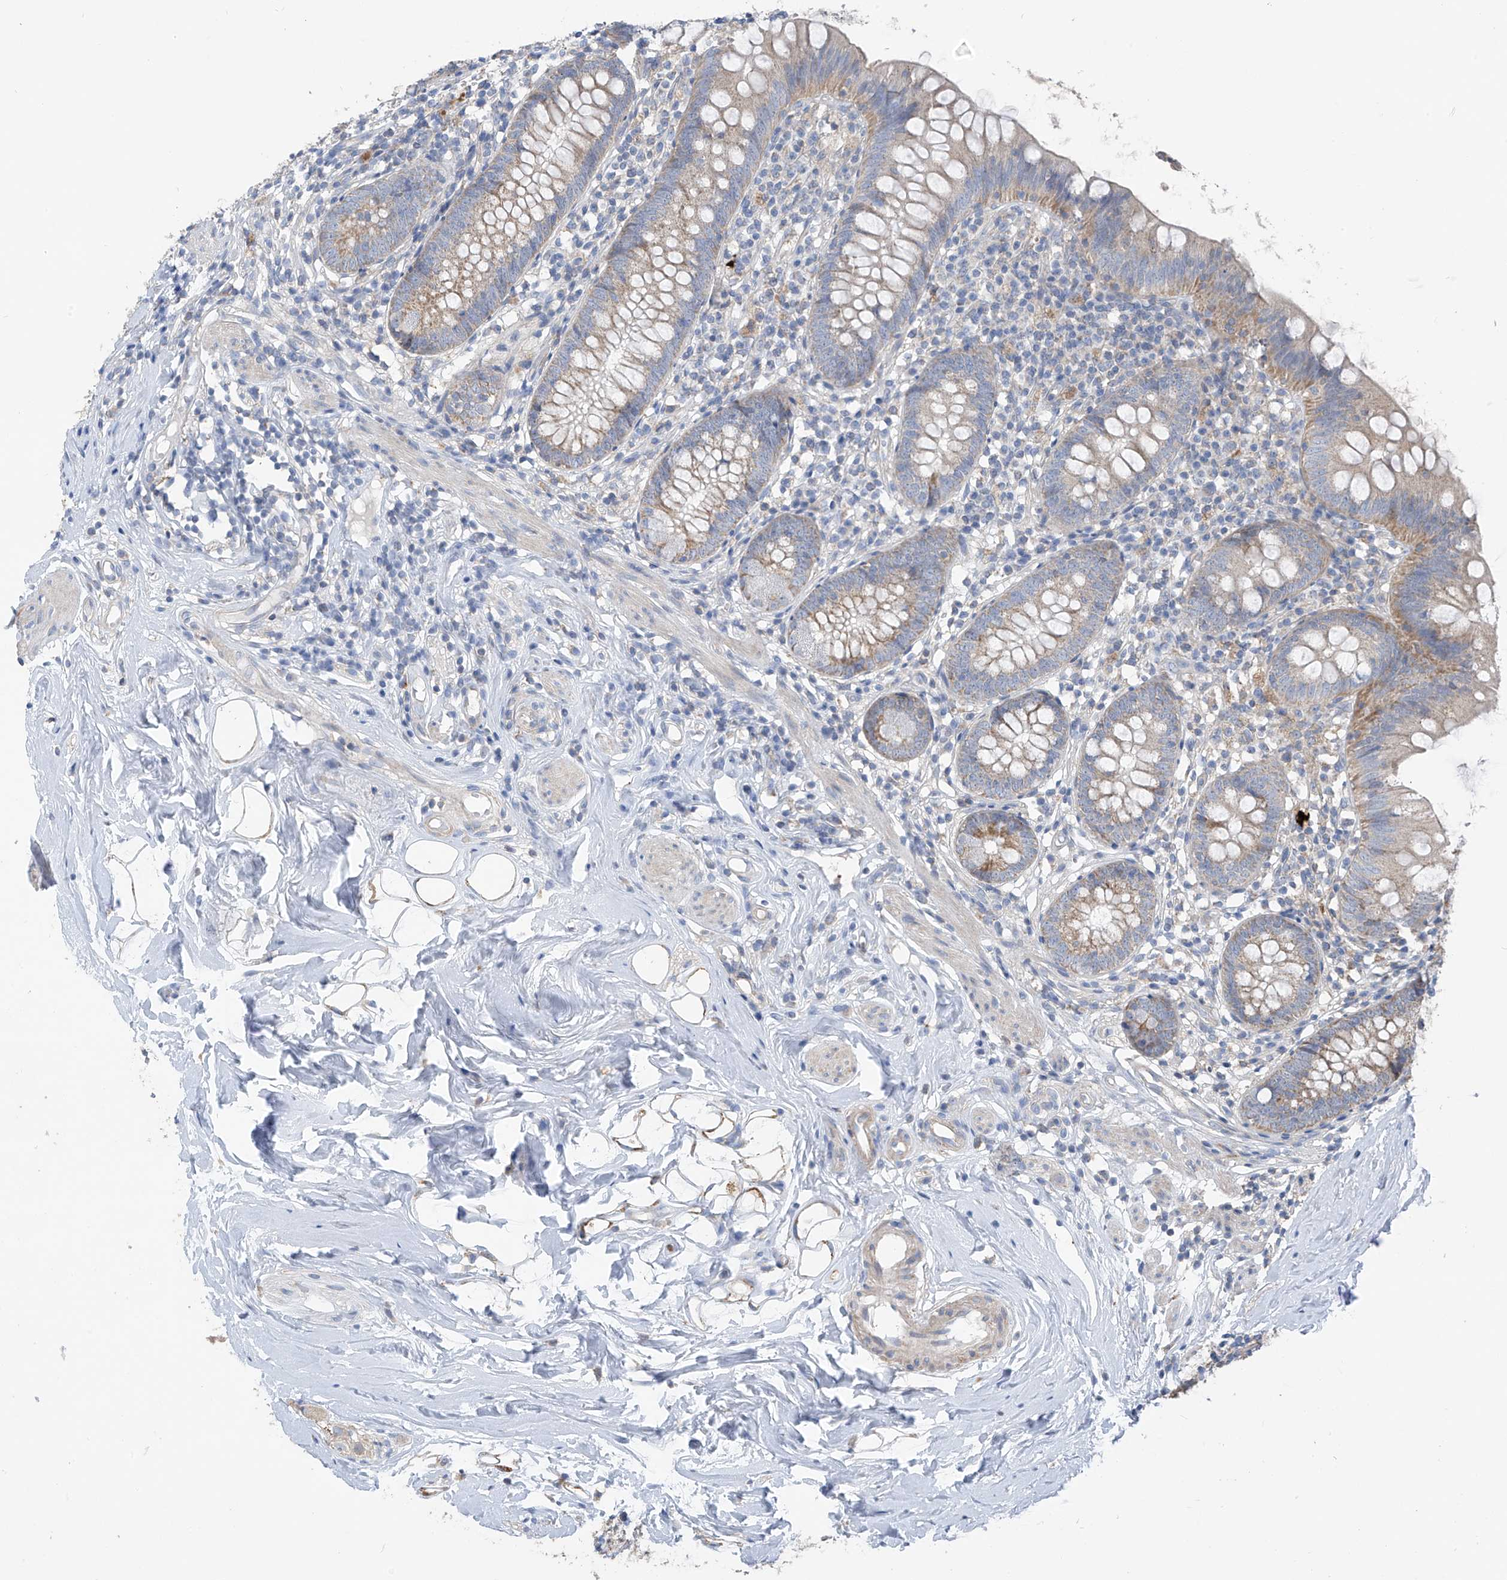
{"staining": {"intensity": "weak", "quantity": "25%-75%", "location": "cytoplasmic/membranous"}, "tissue": "appendix", "cell_type": "Glandular cells", "image_type": "normal", "snomed": [{"axis": "morphology", "description": "Normal tissue, NOS"}, {"axis": "topography", "description": "Appendix"}], "caption": "IHC histopathology image of benign appendix: human appendix stained using immunohistochemistry (IHC) shows low levels of weak protein expression localized specifically in the cytoplasmic/membranous of glandular cells, appearing as a cytoplasmic/membranous brown color.", "gene": "SYN3", "patient": {"sex": "female", "age": 62}}